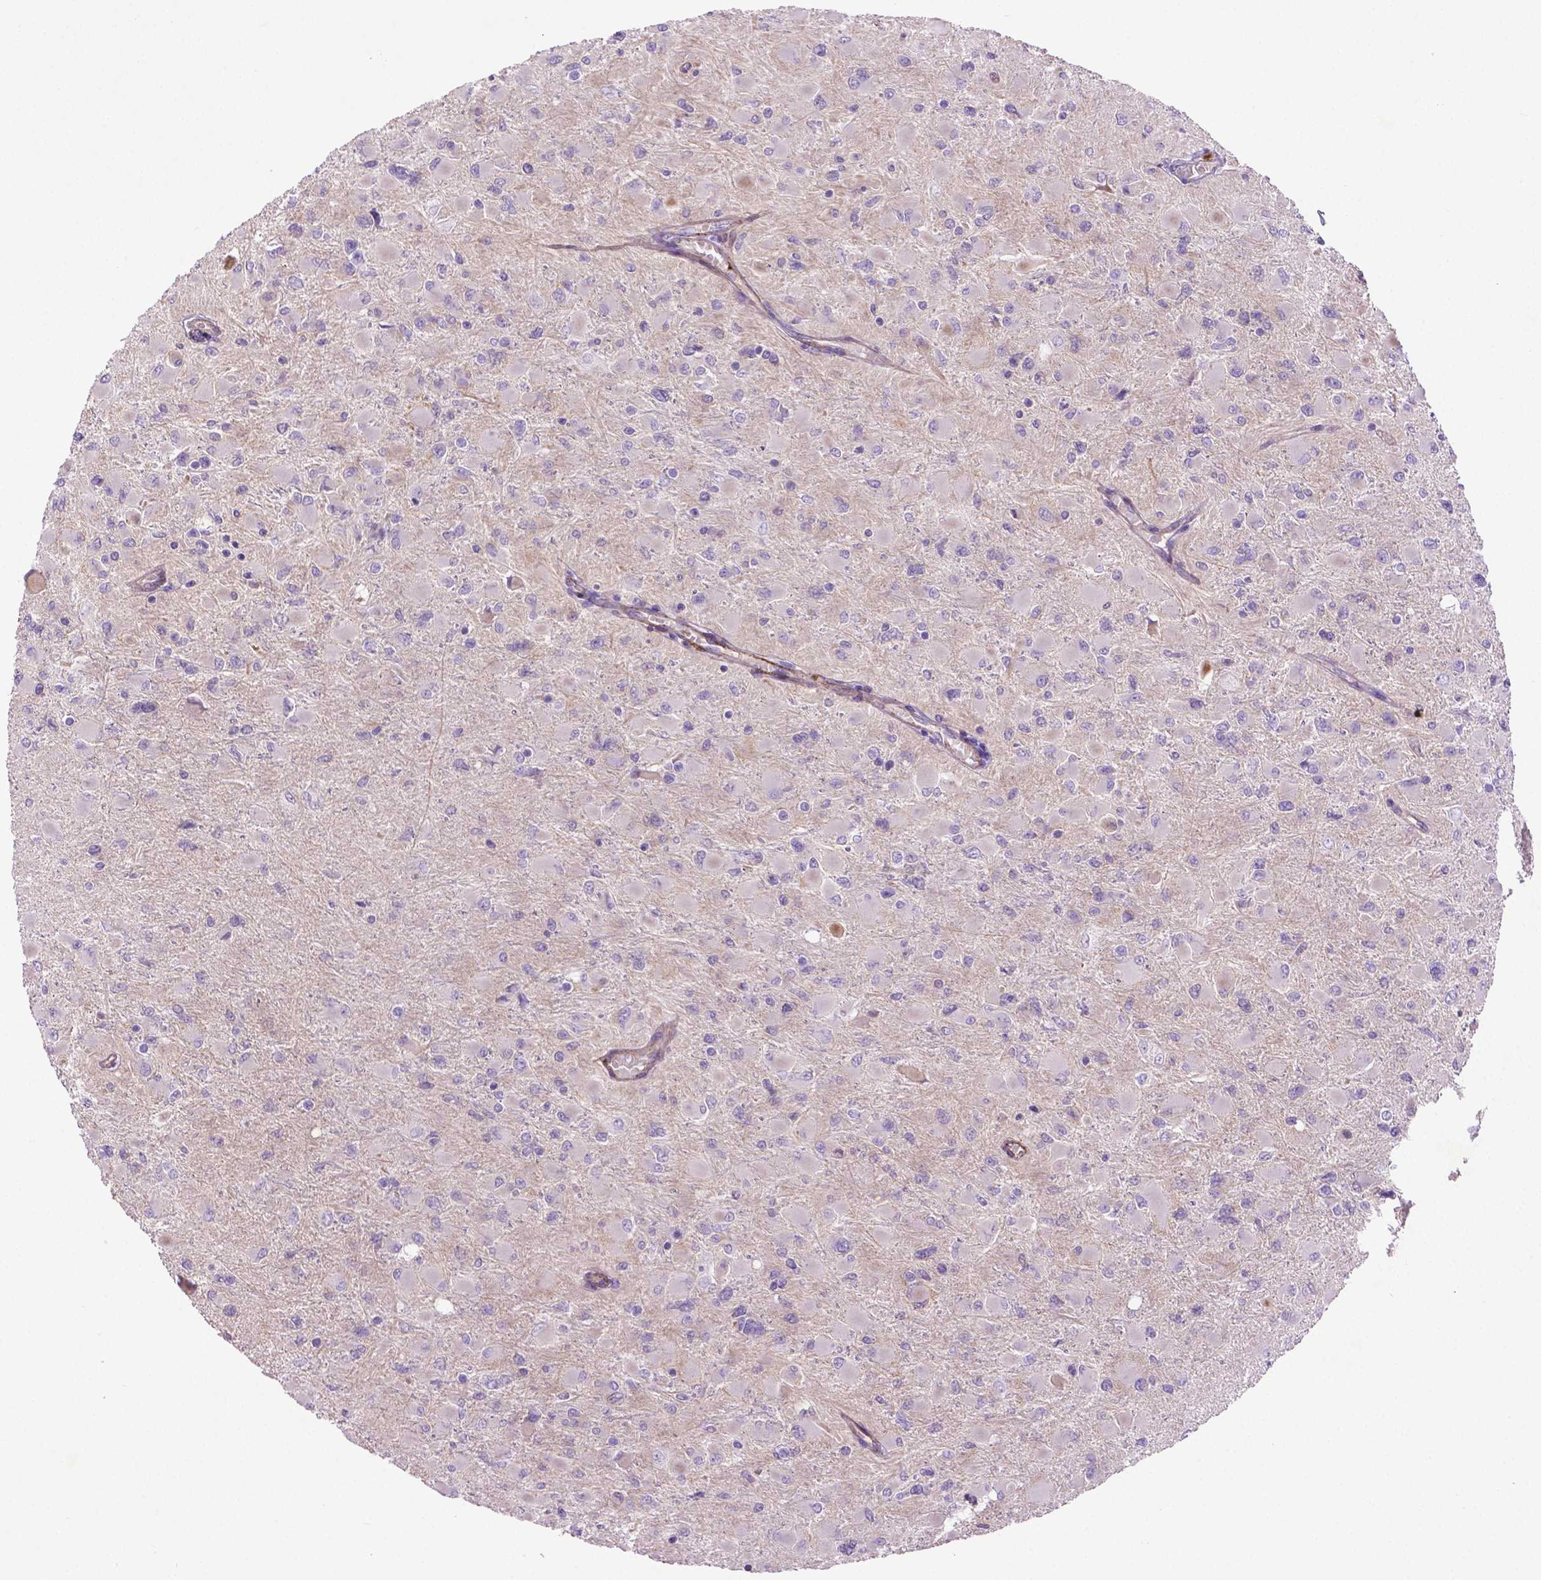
{"staining": {"intensity": "negative", "quantity": "none", "location": "none"}, "tissue": "glioma", "cell_type": "Tumor cells", "image_type": "cancer", "snomed": [{"axis": "morphology", "description": "Glioma, malignant, High grade"}, {"axis": "topography", "description": "Cerebral cortex"}], "caption": "Immunohistochemistry (IHC) of glioma reveals no positivity in tumor cells.", "gene": "CCER2", "patient": {"sex": "female", "age": 36}}